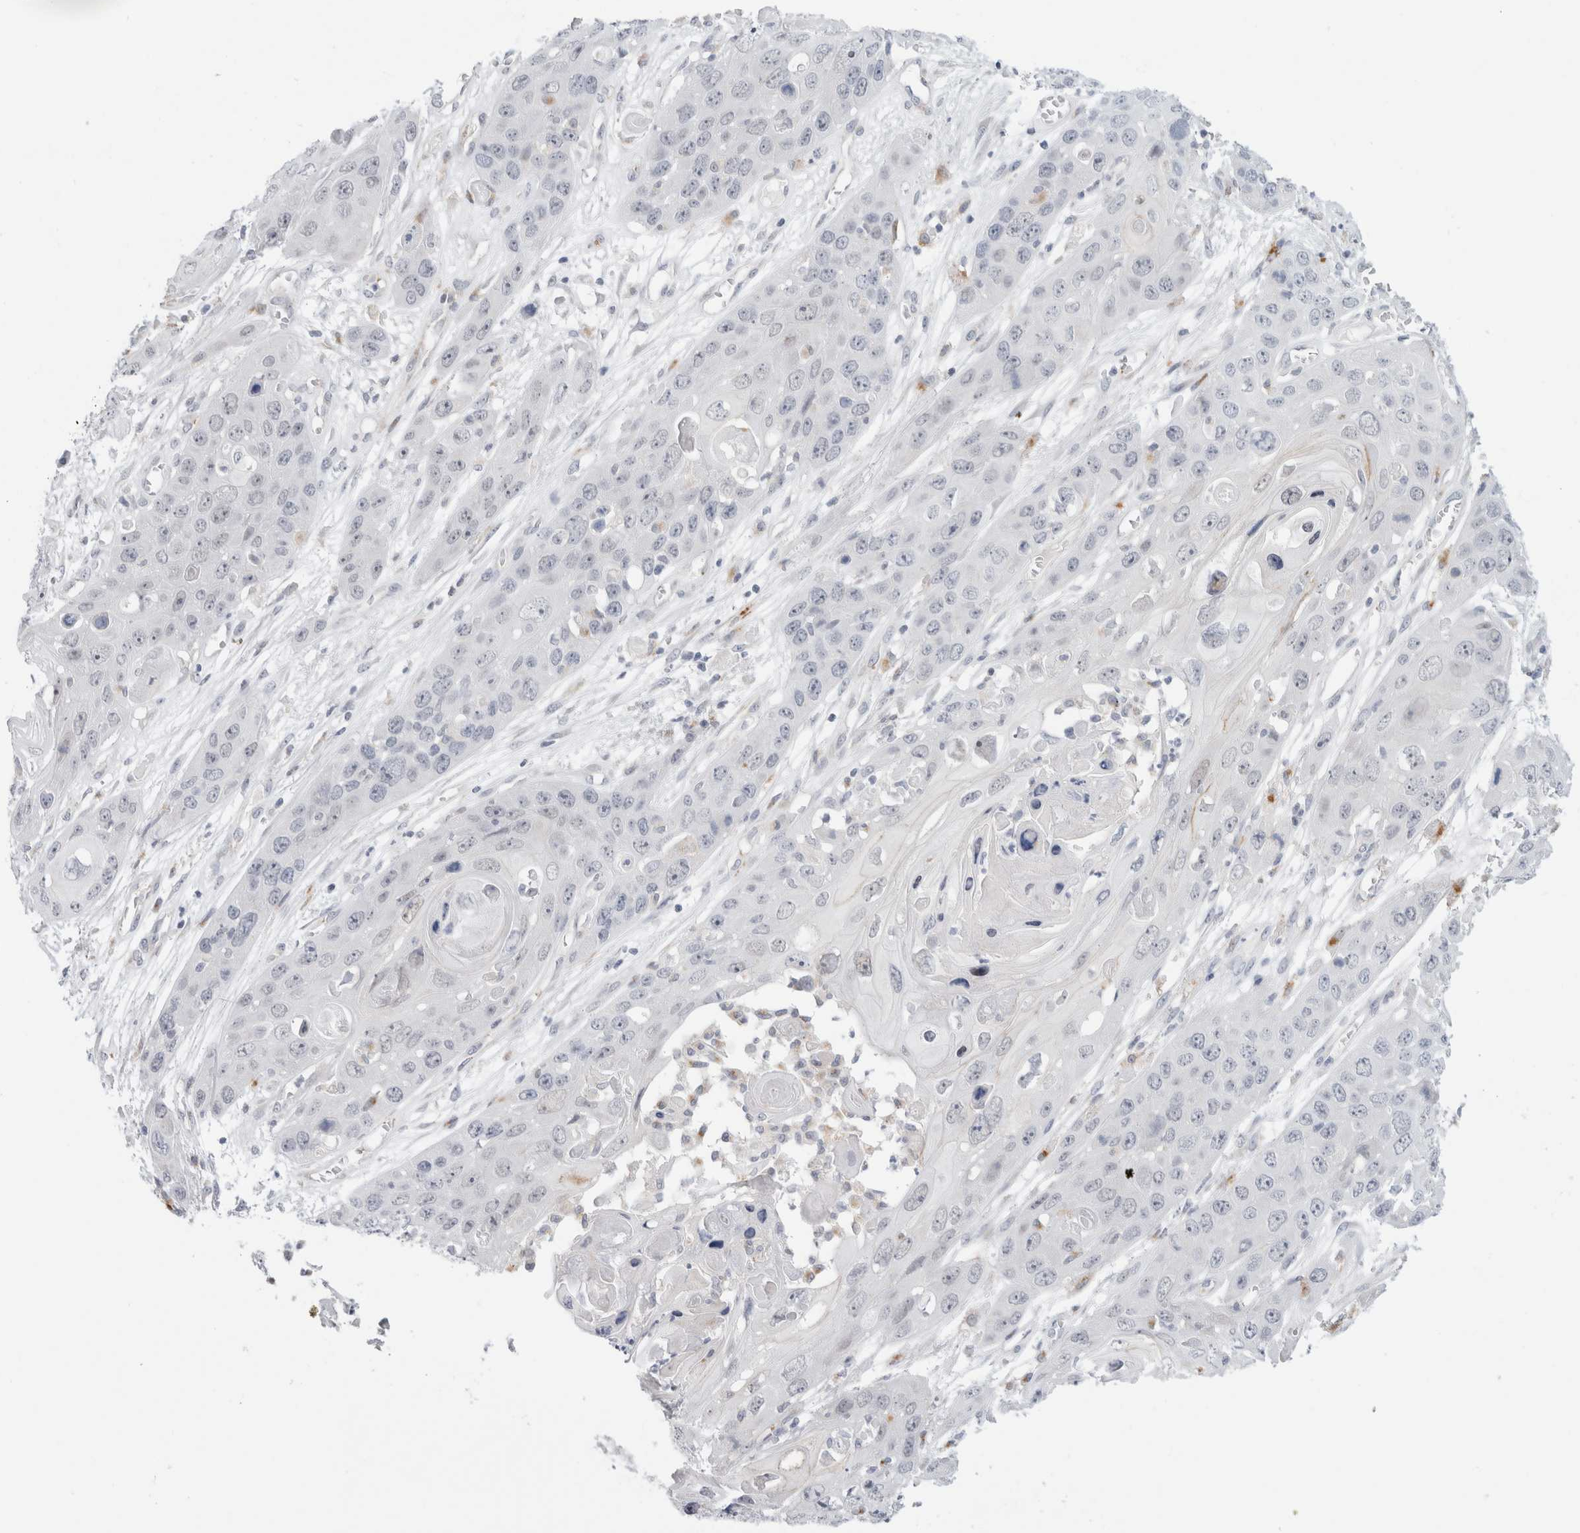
{"staining": {"intensity": "negative", "quantity": "none", "location": "none"}, "tissue": "skin cancer", "cell_type": "Tumor cells", "image_type": "cancer", "snomed": [{"axis": "morphology", "description": "Squamous cell carcinoma, NOS"}, {"axis": "topography", "description": "Skin"}], "caption": "This is an immunohistochemistry image of skin cancer (squamous cell carcinoma). There is no expression in tumor cells.", "gene": "ANKMY1", "patient": {"sex": "male", "age": 55}}